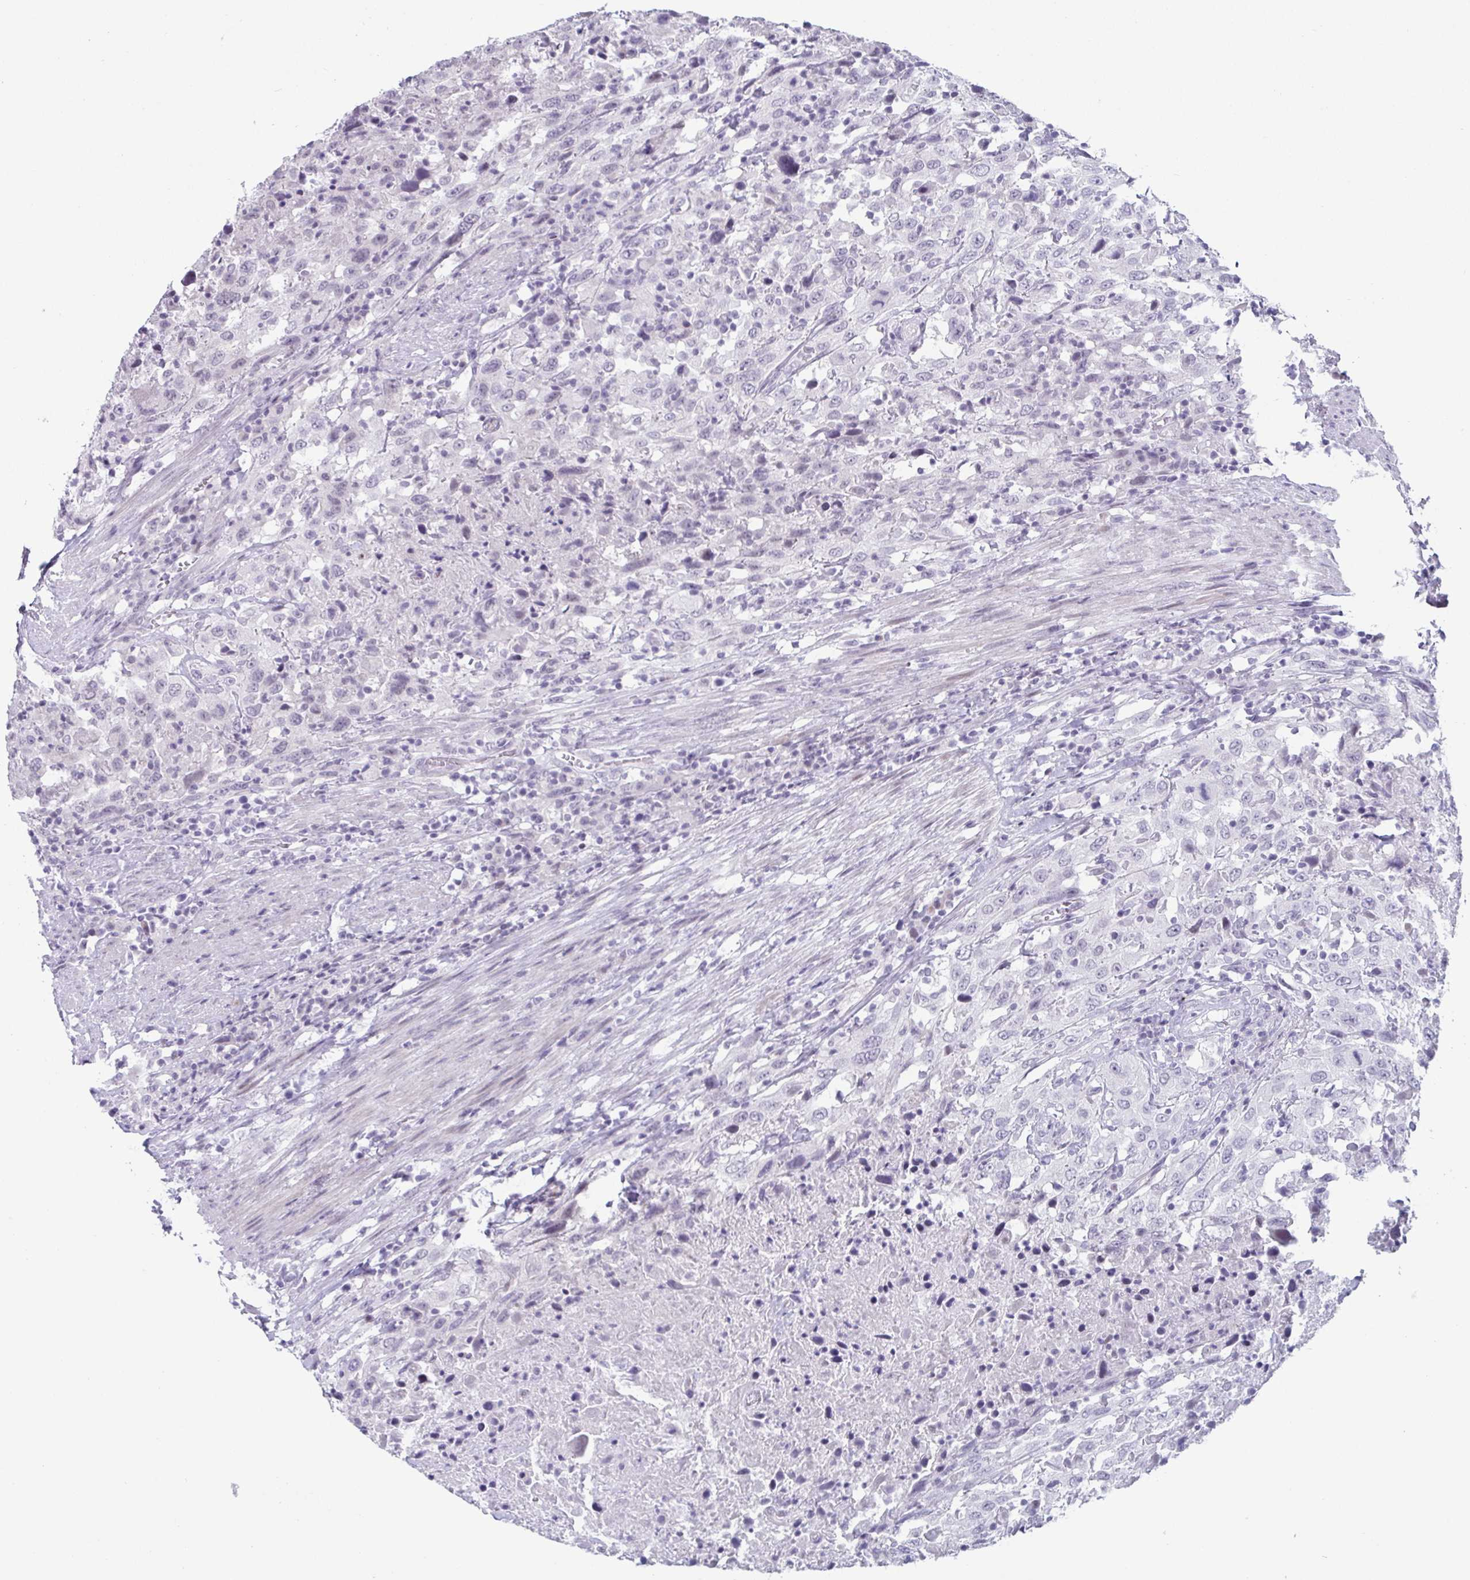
{"staining": {"intensity": "negative", "quantity": "none", "location": "none"}, "tissue": "urothelial cancer", "cell_type": "Tumor cells", "image_type": "cancer", "snomed": [{"axis": "morphology", "description": "Urothelial carcinoma, High grade"}, {"axis": "topography", "description": "Urinary bladder"}], "caption": "A high-resolution histopathology image shows immunohistochemistry (IHC) staining of urothelial carcinoma (high-grade), which displays no significant positivity in tumor cells.", "gene": "VSIG10L", "patient": {"sex": "male", "age": 61}}